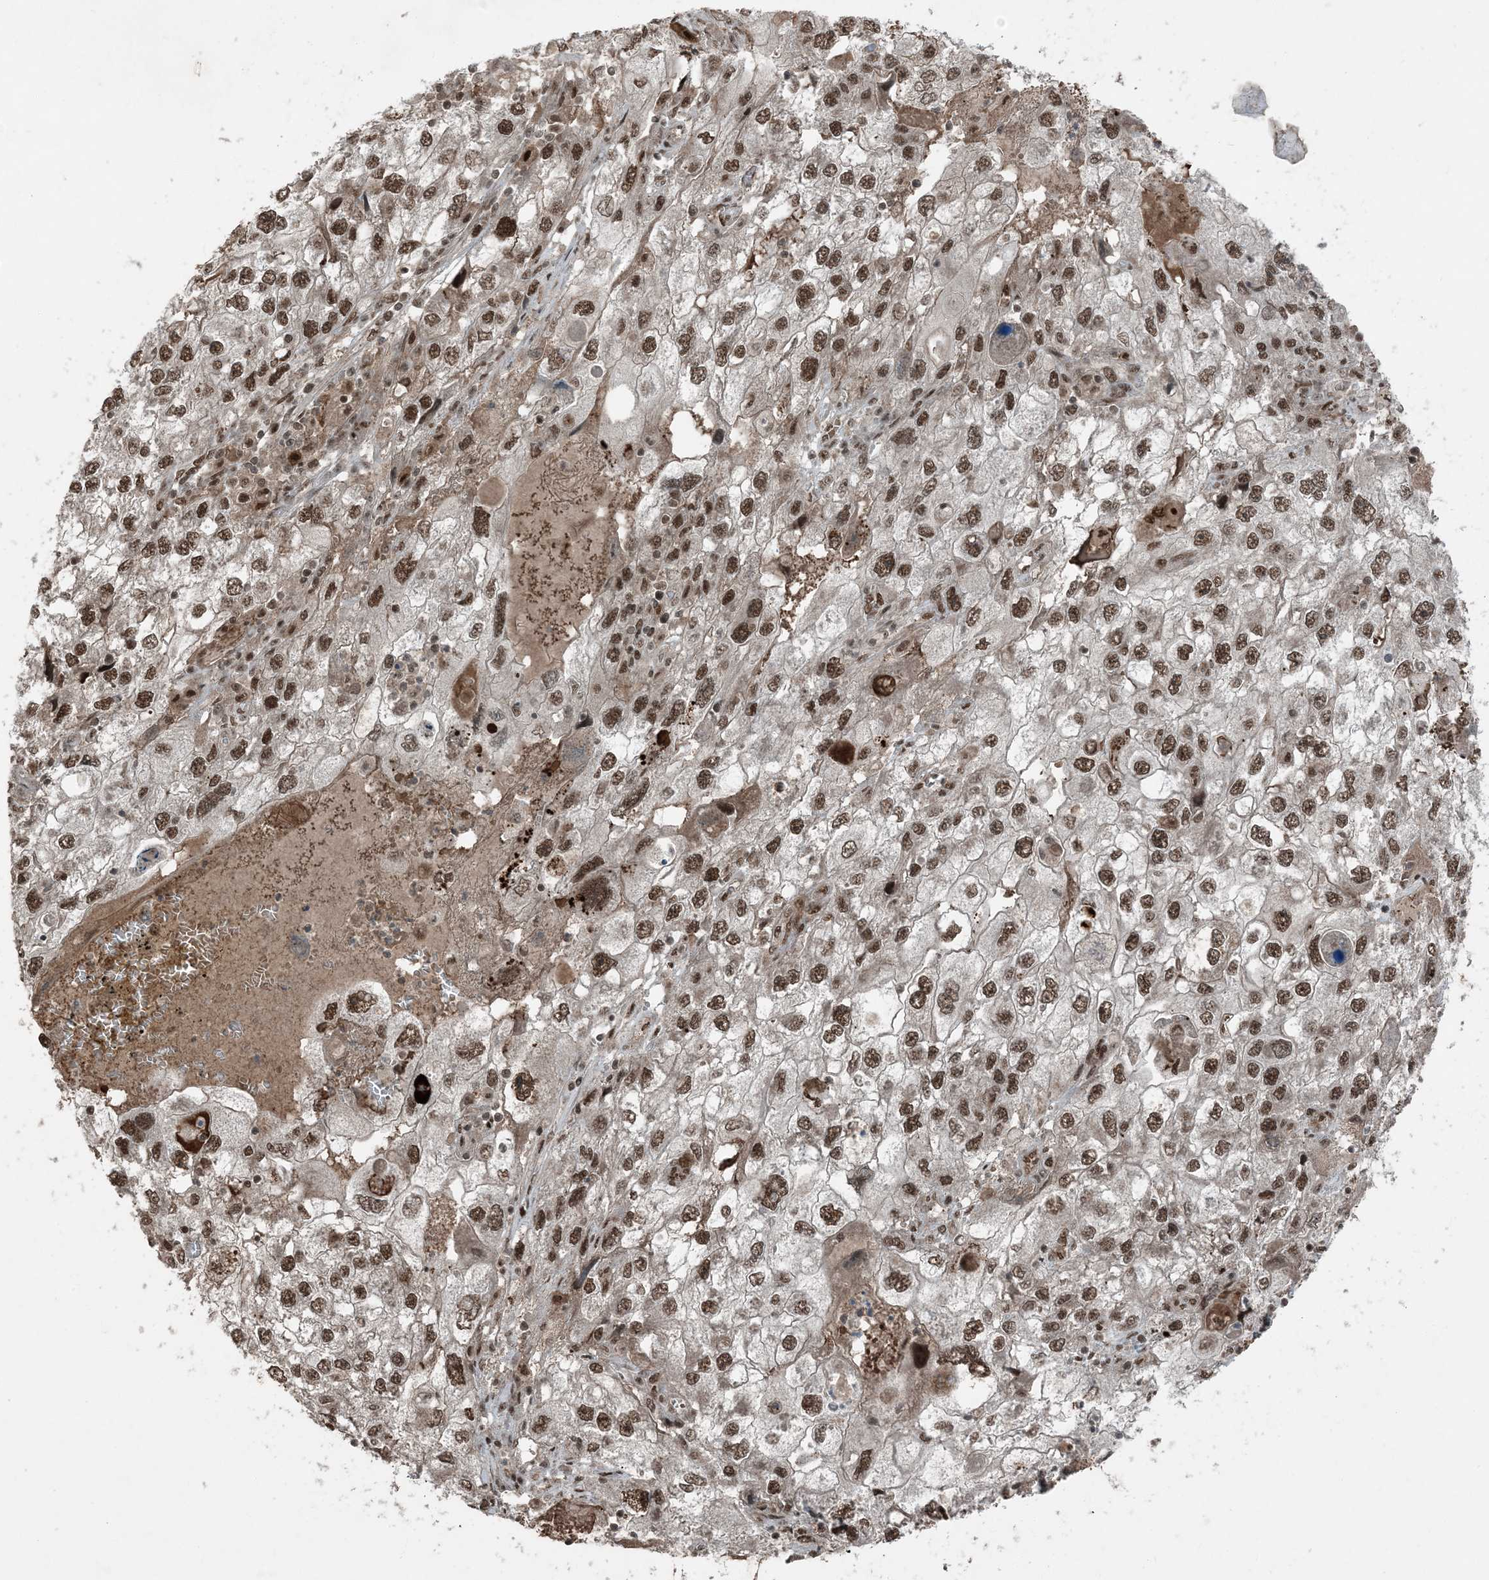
{"staining": {"intensity": "moderate", "quantity": ">75%", "location": "nuclear"}, "tissue": "endometrial cancer", "cell_type": "Tumor cells", "image_type": "cancer", "snomed": [{"axis": "morphology", "description": "Adenocarcinoma, NOS"}, {"axis": "topography", "description": "Endometrium"}], "caption": "Protein staining of adenocarcinoma (endometrial) tissue displays moderate nuclear positivity in approximately >75% of tumor cells.", "gene": "TRAPPC12", "patient": {"sex": "female", "age": 49}}